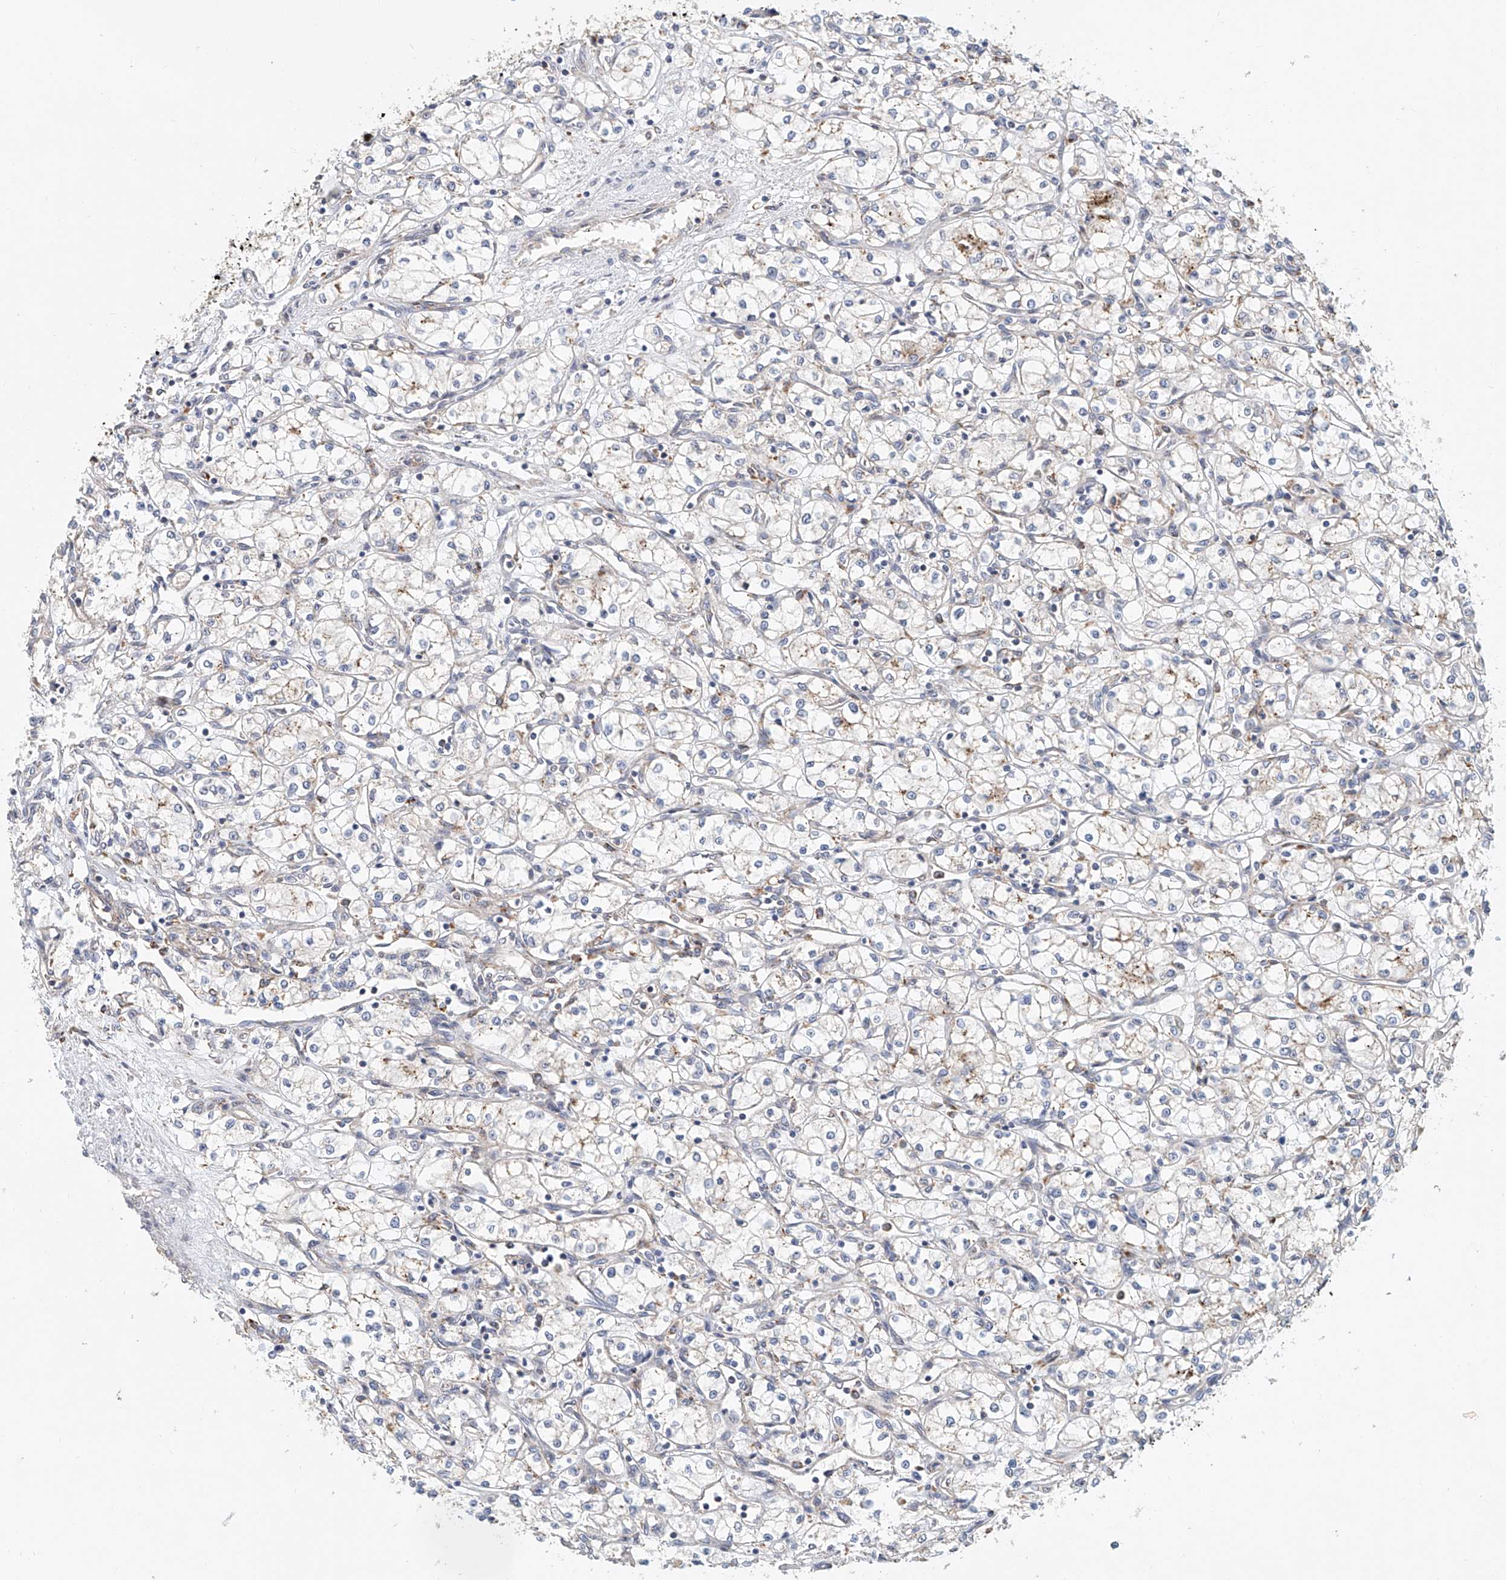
{"staining": {"intensity": "negative", "quantity": "none", "location": "none"}, "tissue": "renal cancer", "cell_type": "Tumor cells", "image_type": "cancer", "snomed": [{"axis": "morphology", "description": "Adenocarcinoma, NOS"}, {"axis": "topography", "description": "Kidney"}], "caption": "Tumor cells show no significant protein staining in renal cancer.", "gene": "HGSNAT", "patient": {"sex": "male", "age": 59}}